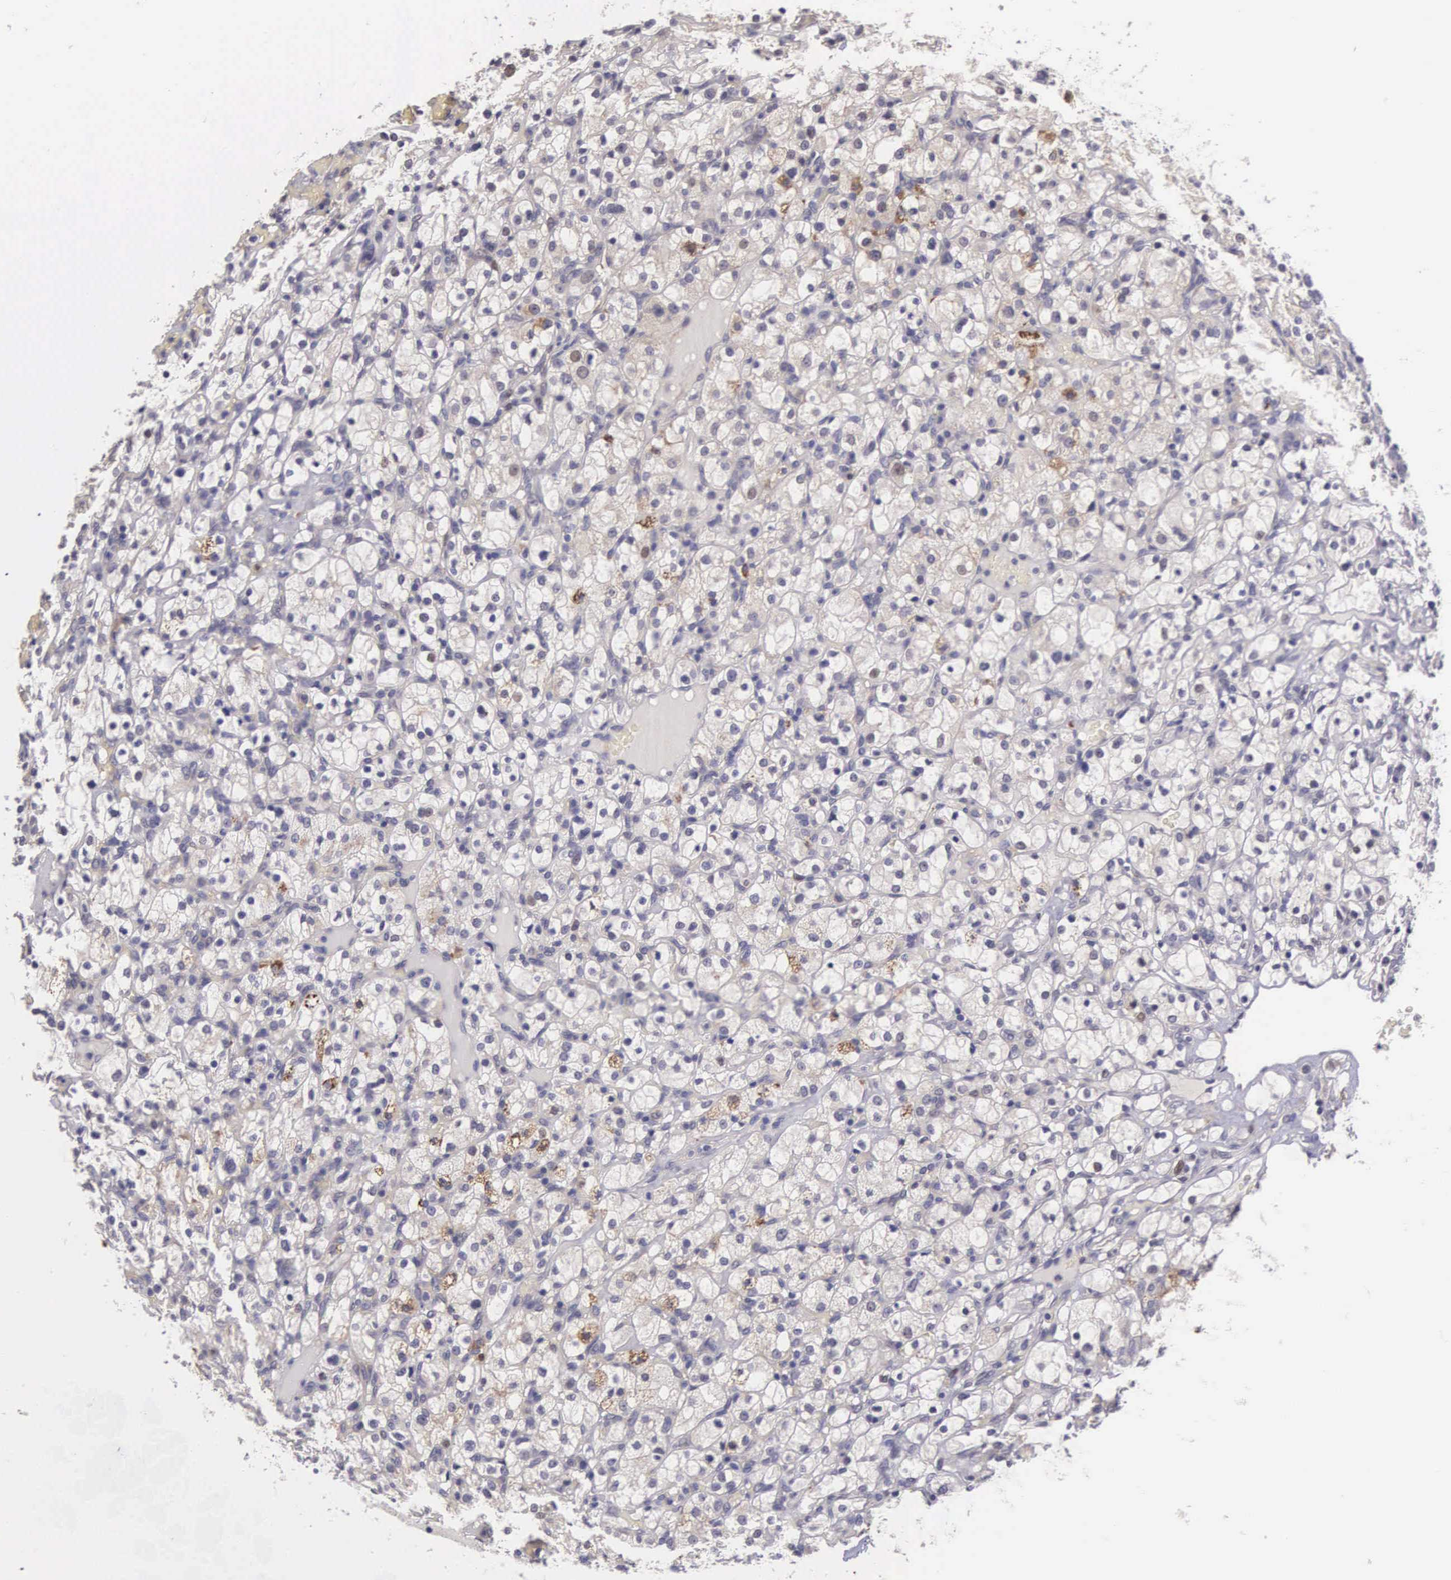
{"staining": {"intensity": "negative", "quantity": "none", "location": "none"}, "tissue": "renal cancer", "cell_type": "Tumor cells", "image_type": "cancer", "snomed": [{"axis": "morphology", "description": "Adenocarcinoma, NOS"}, {"axis": "topography", "description": "Kidney"}], "caption": "Immunohistochemistry micrograph of neoplastic tissue: adenocarcinoma (renal) stained with DAB displays no significant protein positivity in tumor cells. Brightfield microscopy of IHC stained with DAB (3,3'-diaminobenzidine) (brown) and hematoxylin (blue), captured at high magnification.", "gene": "CDC45", "patient": {"sex": "female", "age": 83}}